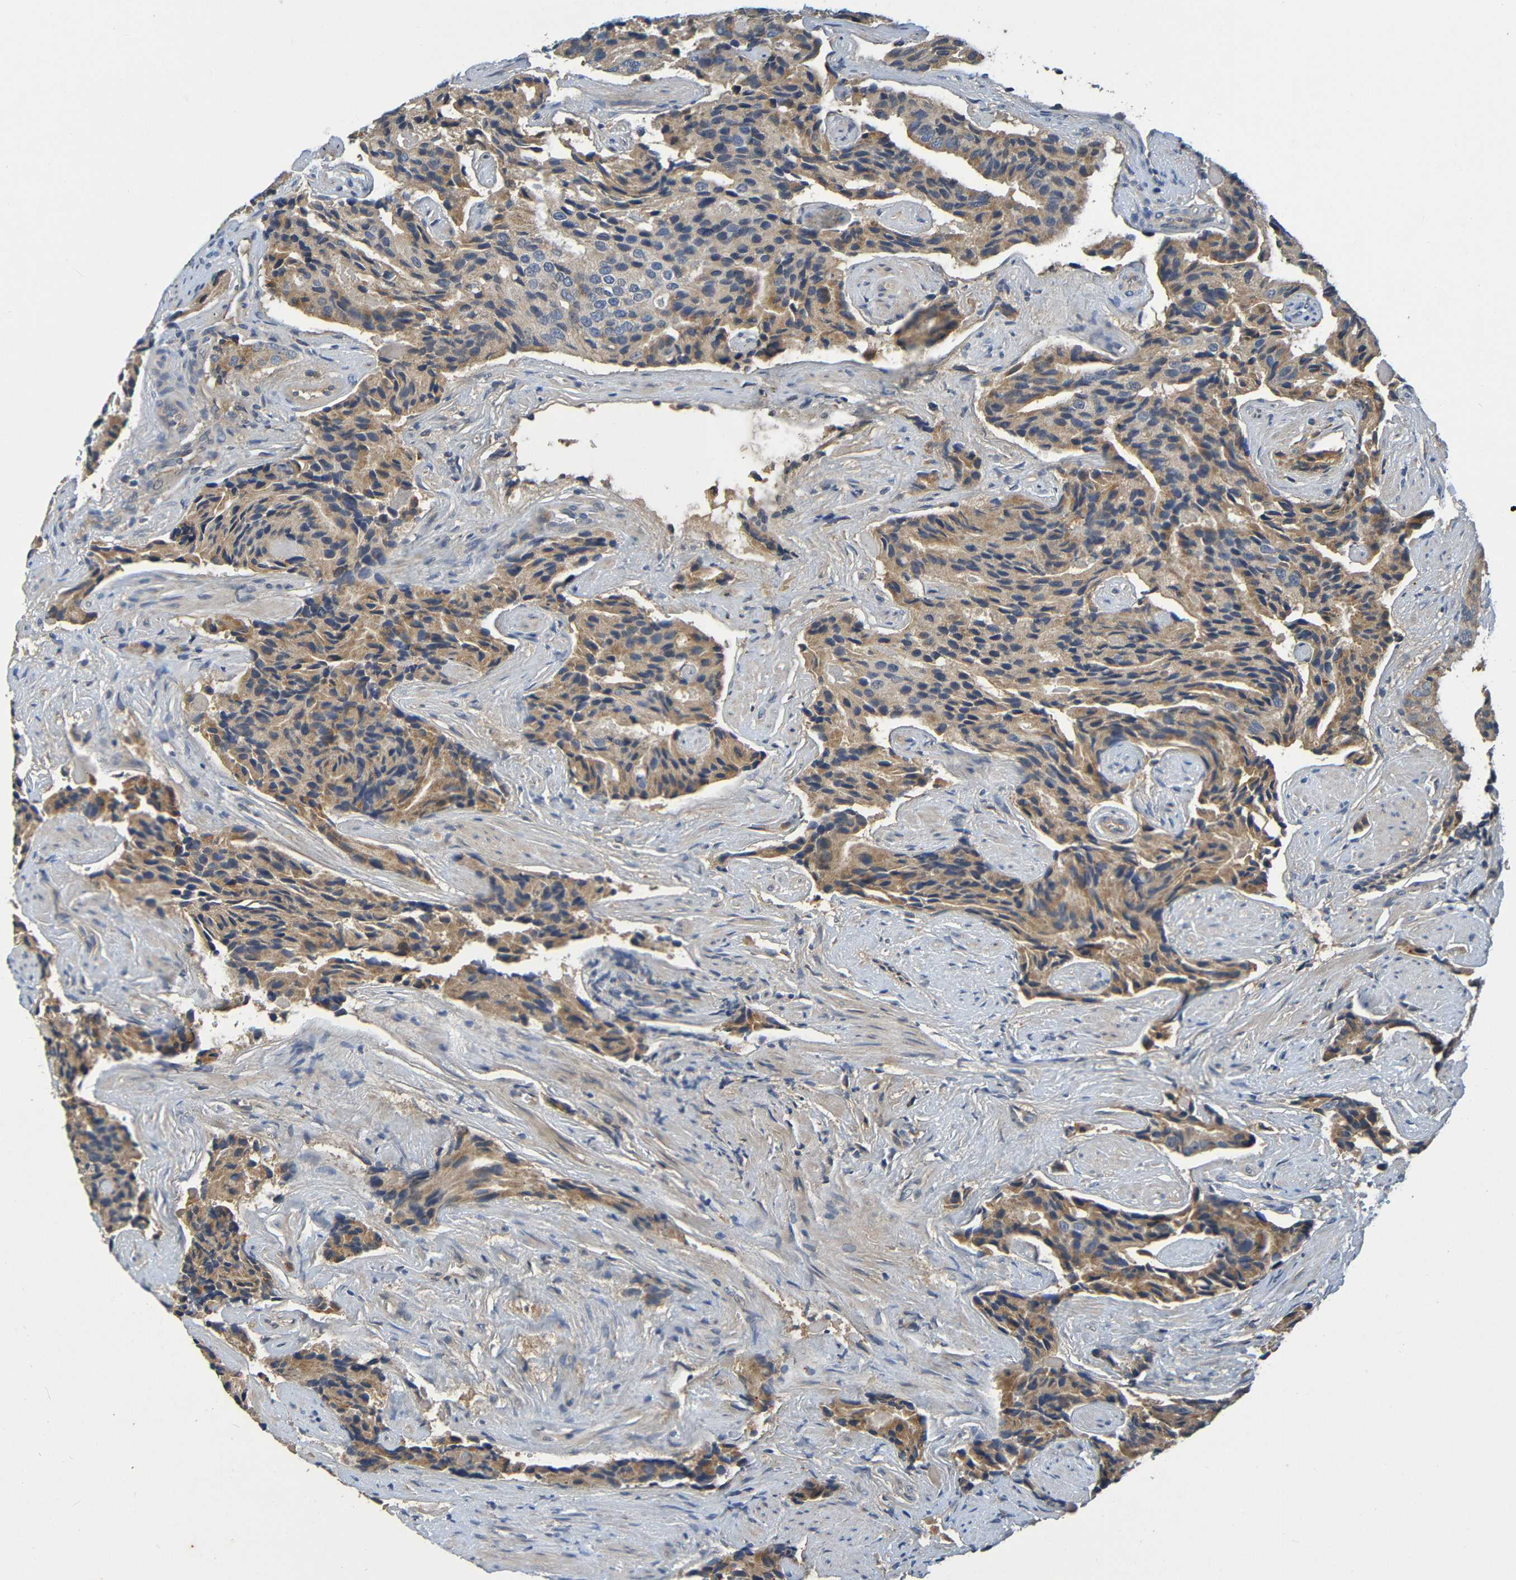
{"staining": {"intensity": "moderate", "quantity": ">75%", "location": "cytoplasmic/membranous"}, "tissue": "prostate cancer", "cell_type": "Tumor cells", "image_type": "cancer", "snomed": [{"axis": "morphology", "description": "Adenocarcinoma, High grade"}, {"axis": "topography", "description": "Prostate"}], "caption": "This image reveals prostate cancer stained with IHC to label a protein in brown. The cytoplasmic/membranous of tumor cells show moderate positivity for the protein. Nuclei are counter-stained blue.", "gene": "C1QA", "patient": {"sex": "male", "age": 58}}